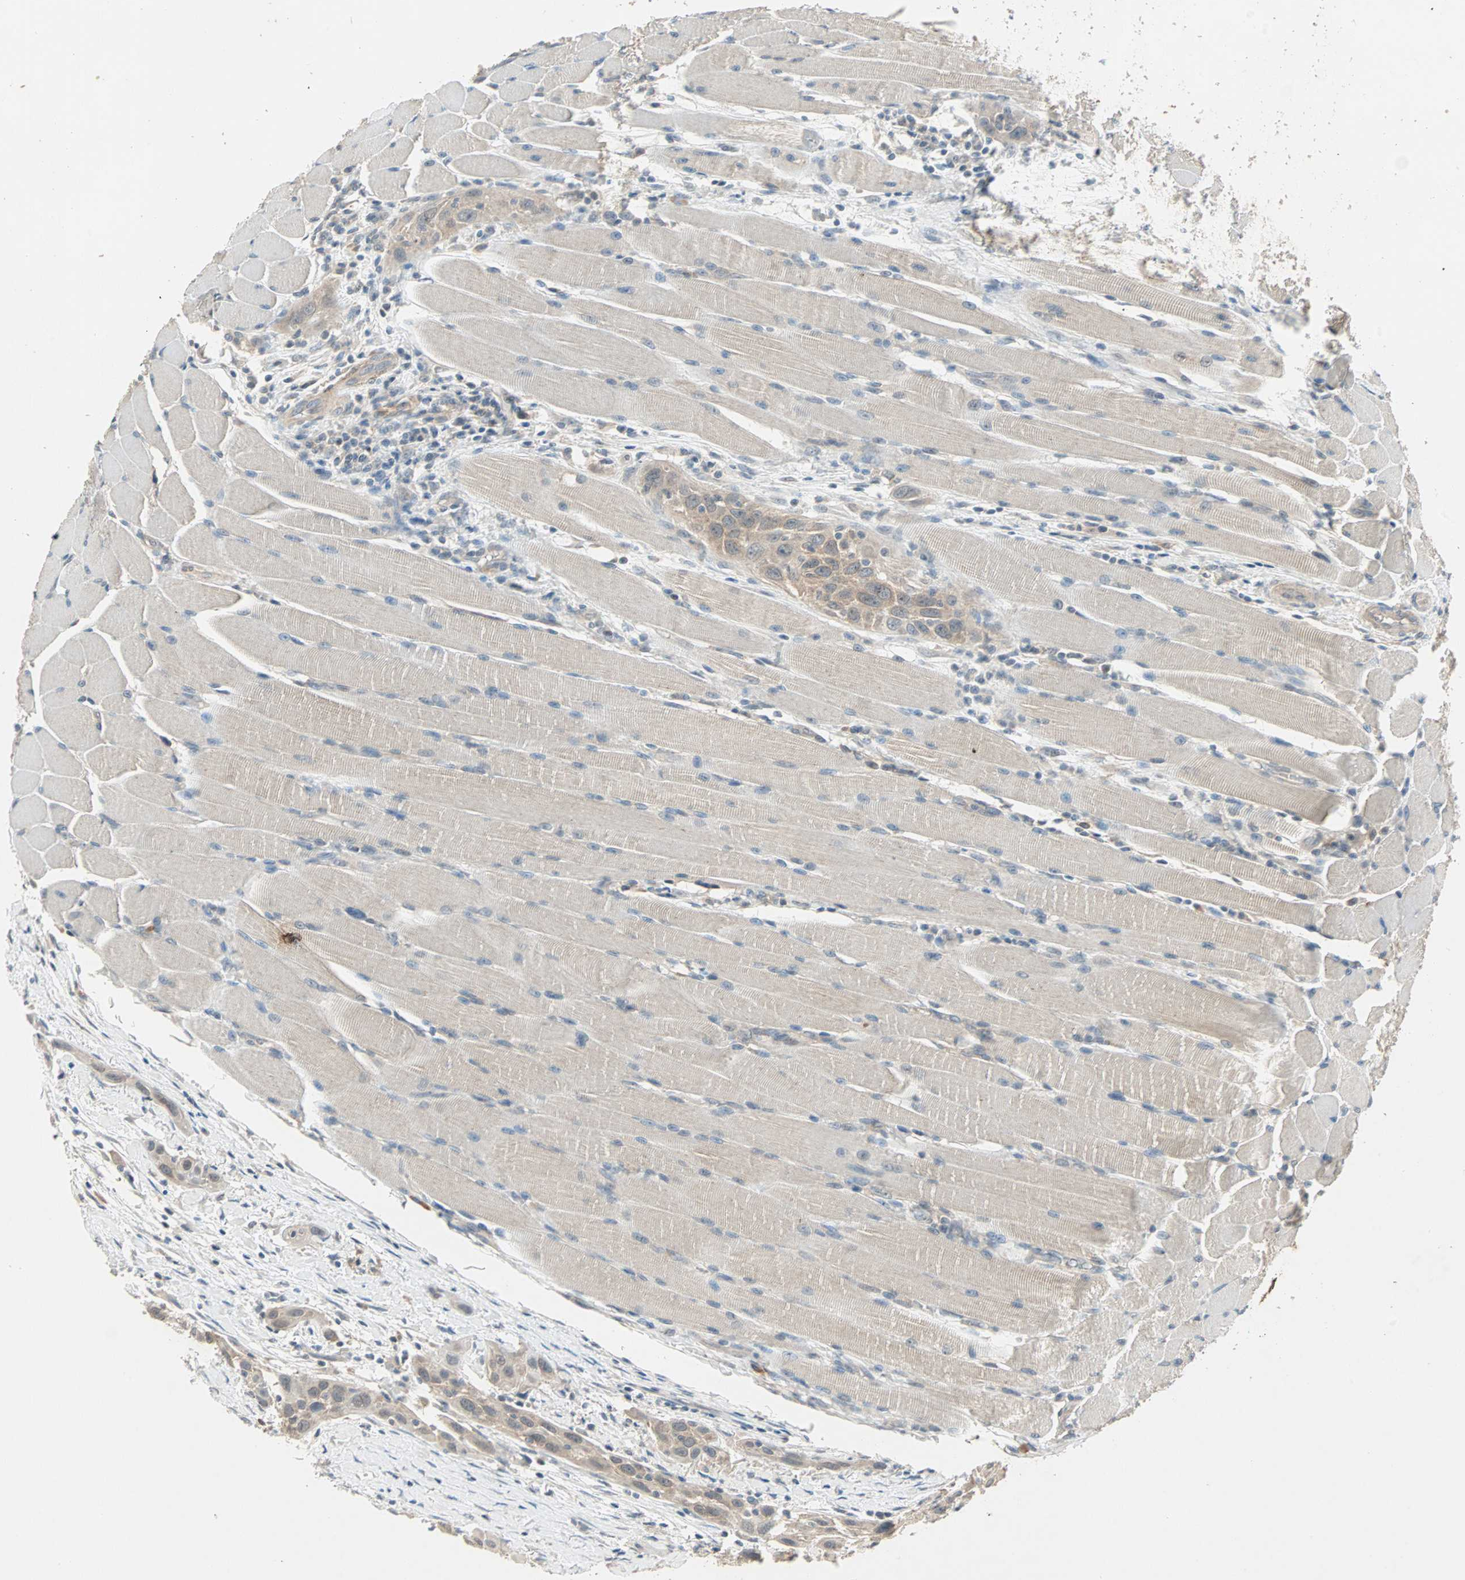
{"staining": {"intensity": "moderate", "quantity": ">75%", "location": "cytoplasmic/membranous"}, "tissue": "head and neck cancer", "cell_type": "Tumor cells", "image_type": "cancer", "snomed": [{"axis": "morphology", "description": "Squamous cell carcinoma, NOS"}, {"axis": "topography", "description": "Oral tissue"}, {"axis": "topography", "description": "Head-Neck"}], "caption": "This histopathology image shows IHC staining of head and neck squamous cell carcinoma, with medium moderate cytoplasmic/membranous expression in about >75% of tumor cells.", "gene": "TTF2", "patient": {"sex": "female", "age": 50}}